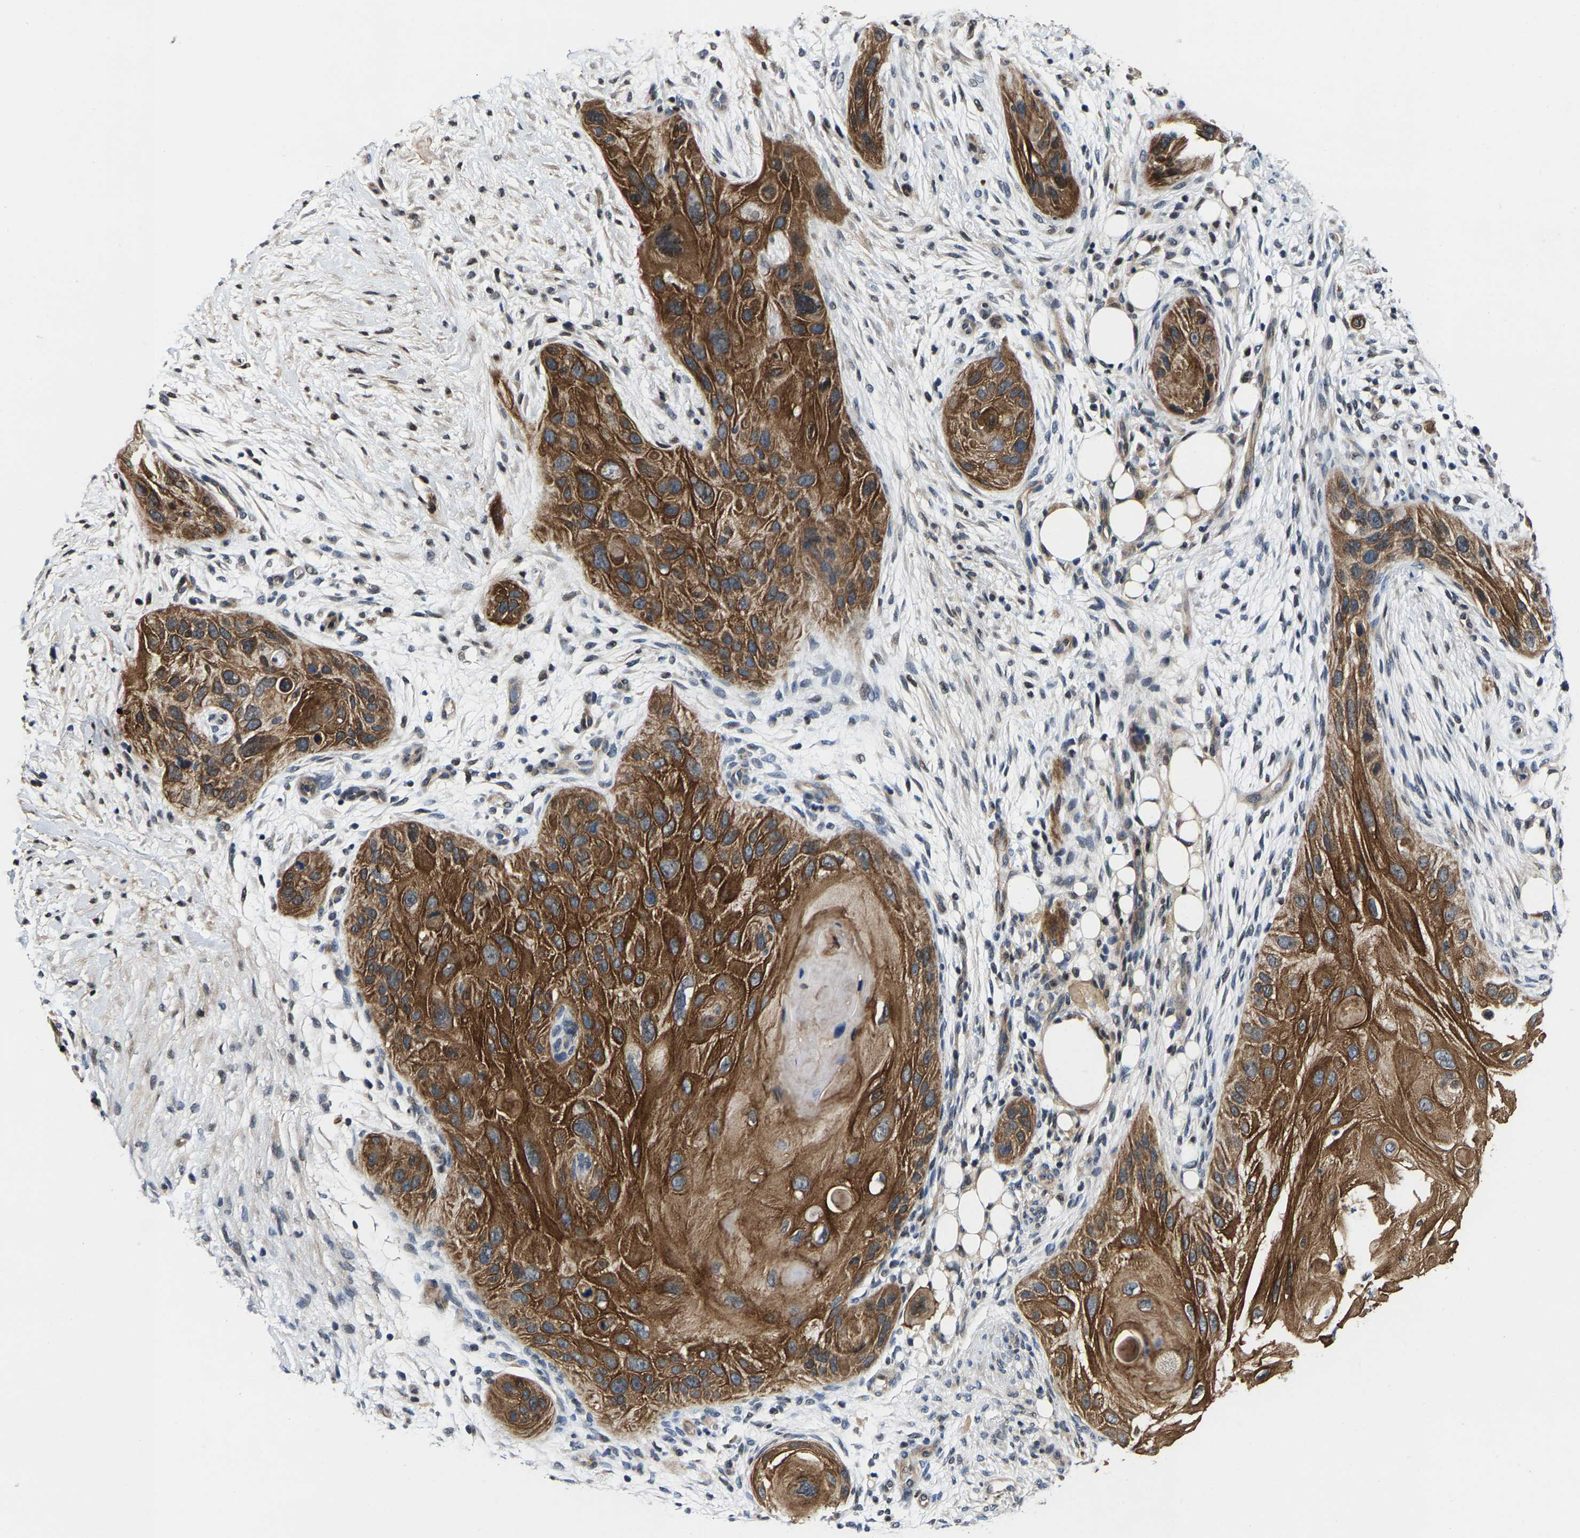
{"staining": {"intensity": "strong", "quantity": ">75%", "location": "cytoplasmic/membranous"}, "tissue": "skin cancer", "cell_type": "Tumor cells", "image_type": "cancer", "snomed": [{"axis": "morphology", "description": "Squamous cell carcinoma, NOS"}, {"axis": "topography", "description": "Skin"}], "caption": "Strong cytoplasmic/membranous expression for a protein is seen in about >75% of tumor cells of skin squamous cell carcinoma using immunohistochemistry (IHC).", "gene": "GTPBP10", "patient": {"sex": "female", "age": 77}}